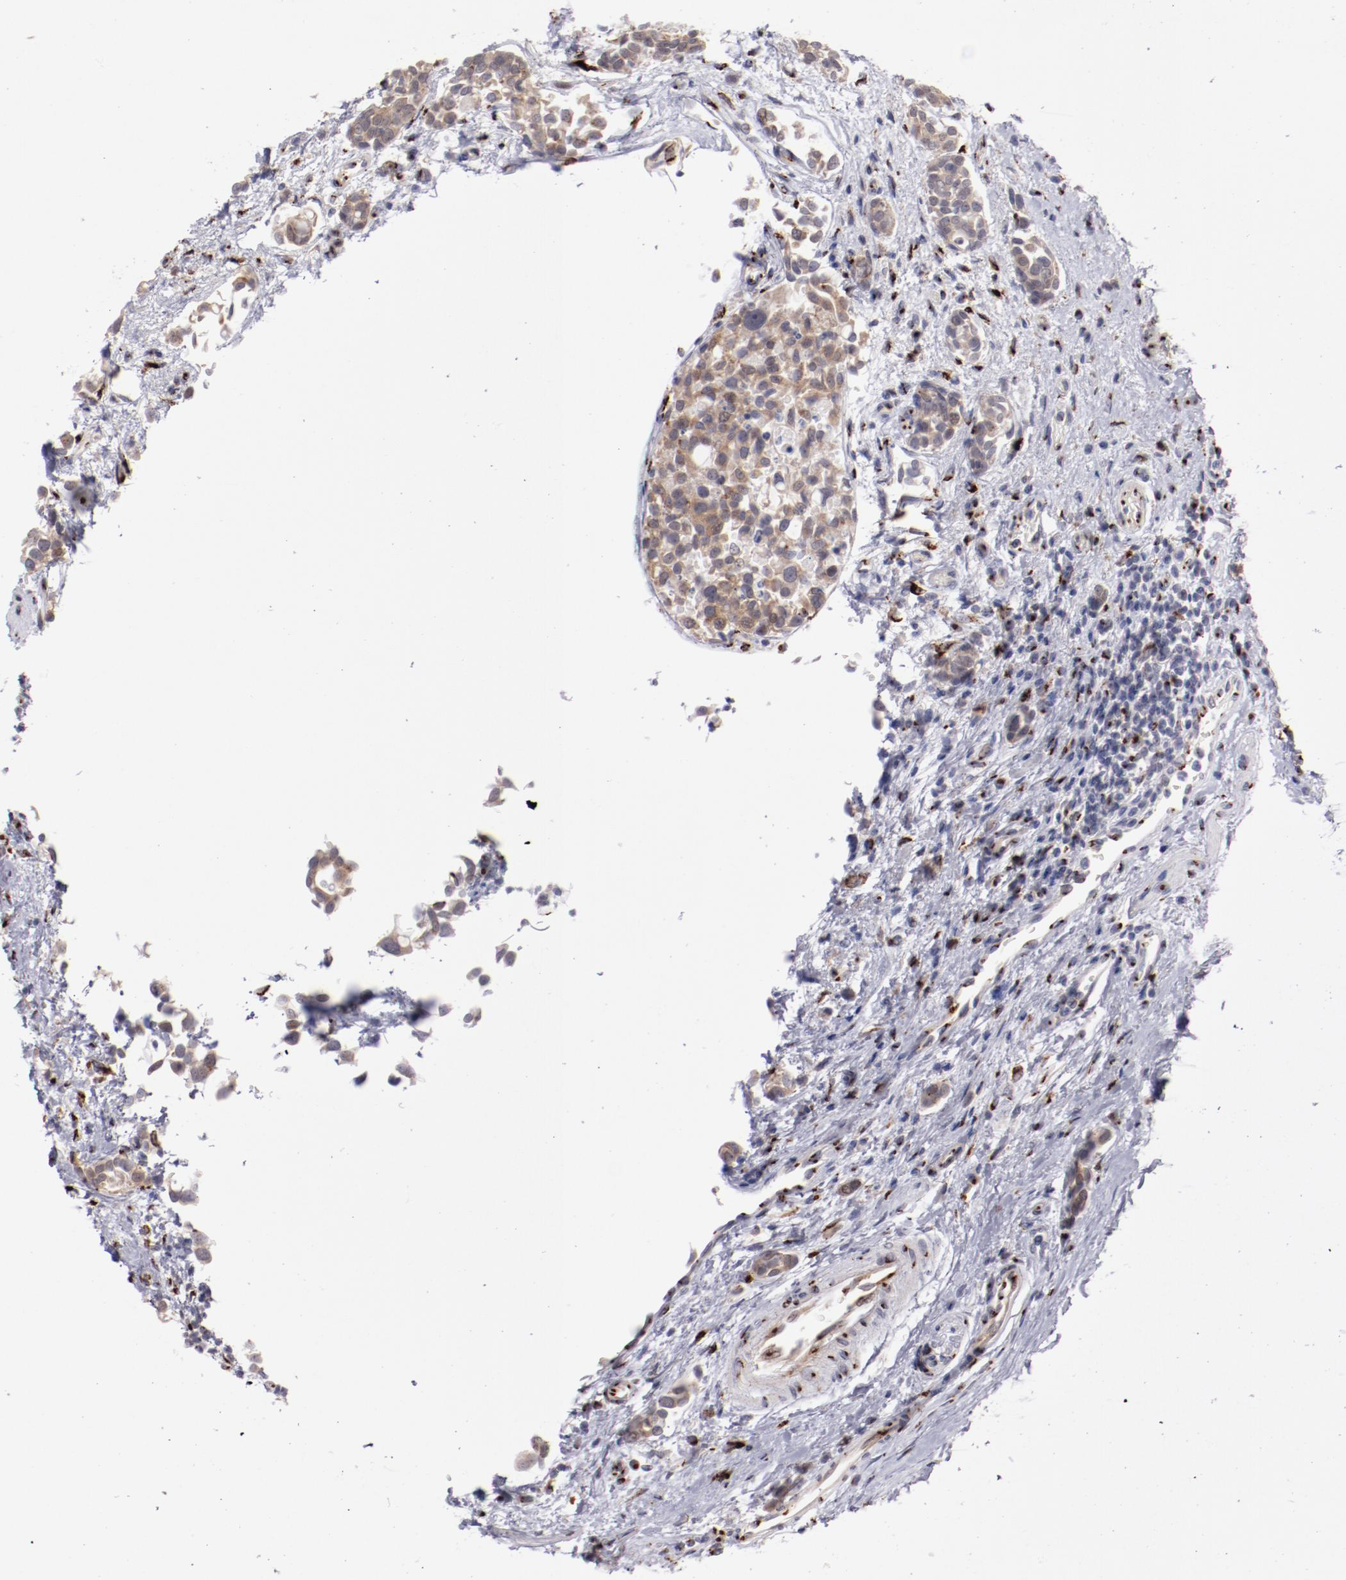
{"staining": {"intensity": "moderate", "quantity": ">75%", "location": "cytoplasmic/membranous"}, "tissue": "urothelial cancer", "cell_type": "Tumor cells", "image_type": "cancer", "snomed": [{"axis": "morphology", "description": "Urothelial carcinoma, High grade"}, {"axis": "topography", "description": "Urinary bladder"}], "caption": "Protein expression analysis of urothelial cancer exhibits moderate cytoplasmic/membranous positivity in about >75% of tumor cells.", "gene": "GOLIM4", "patient": {"sex": "male", "age": 78}}